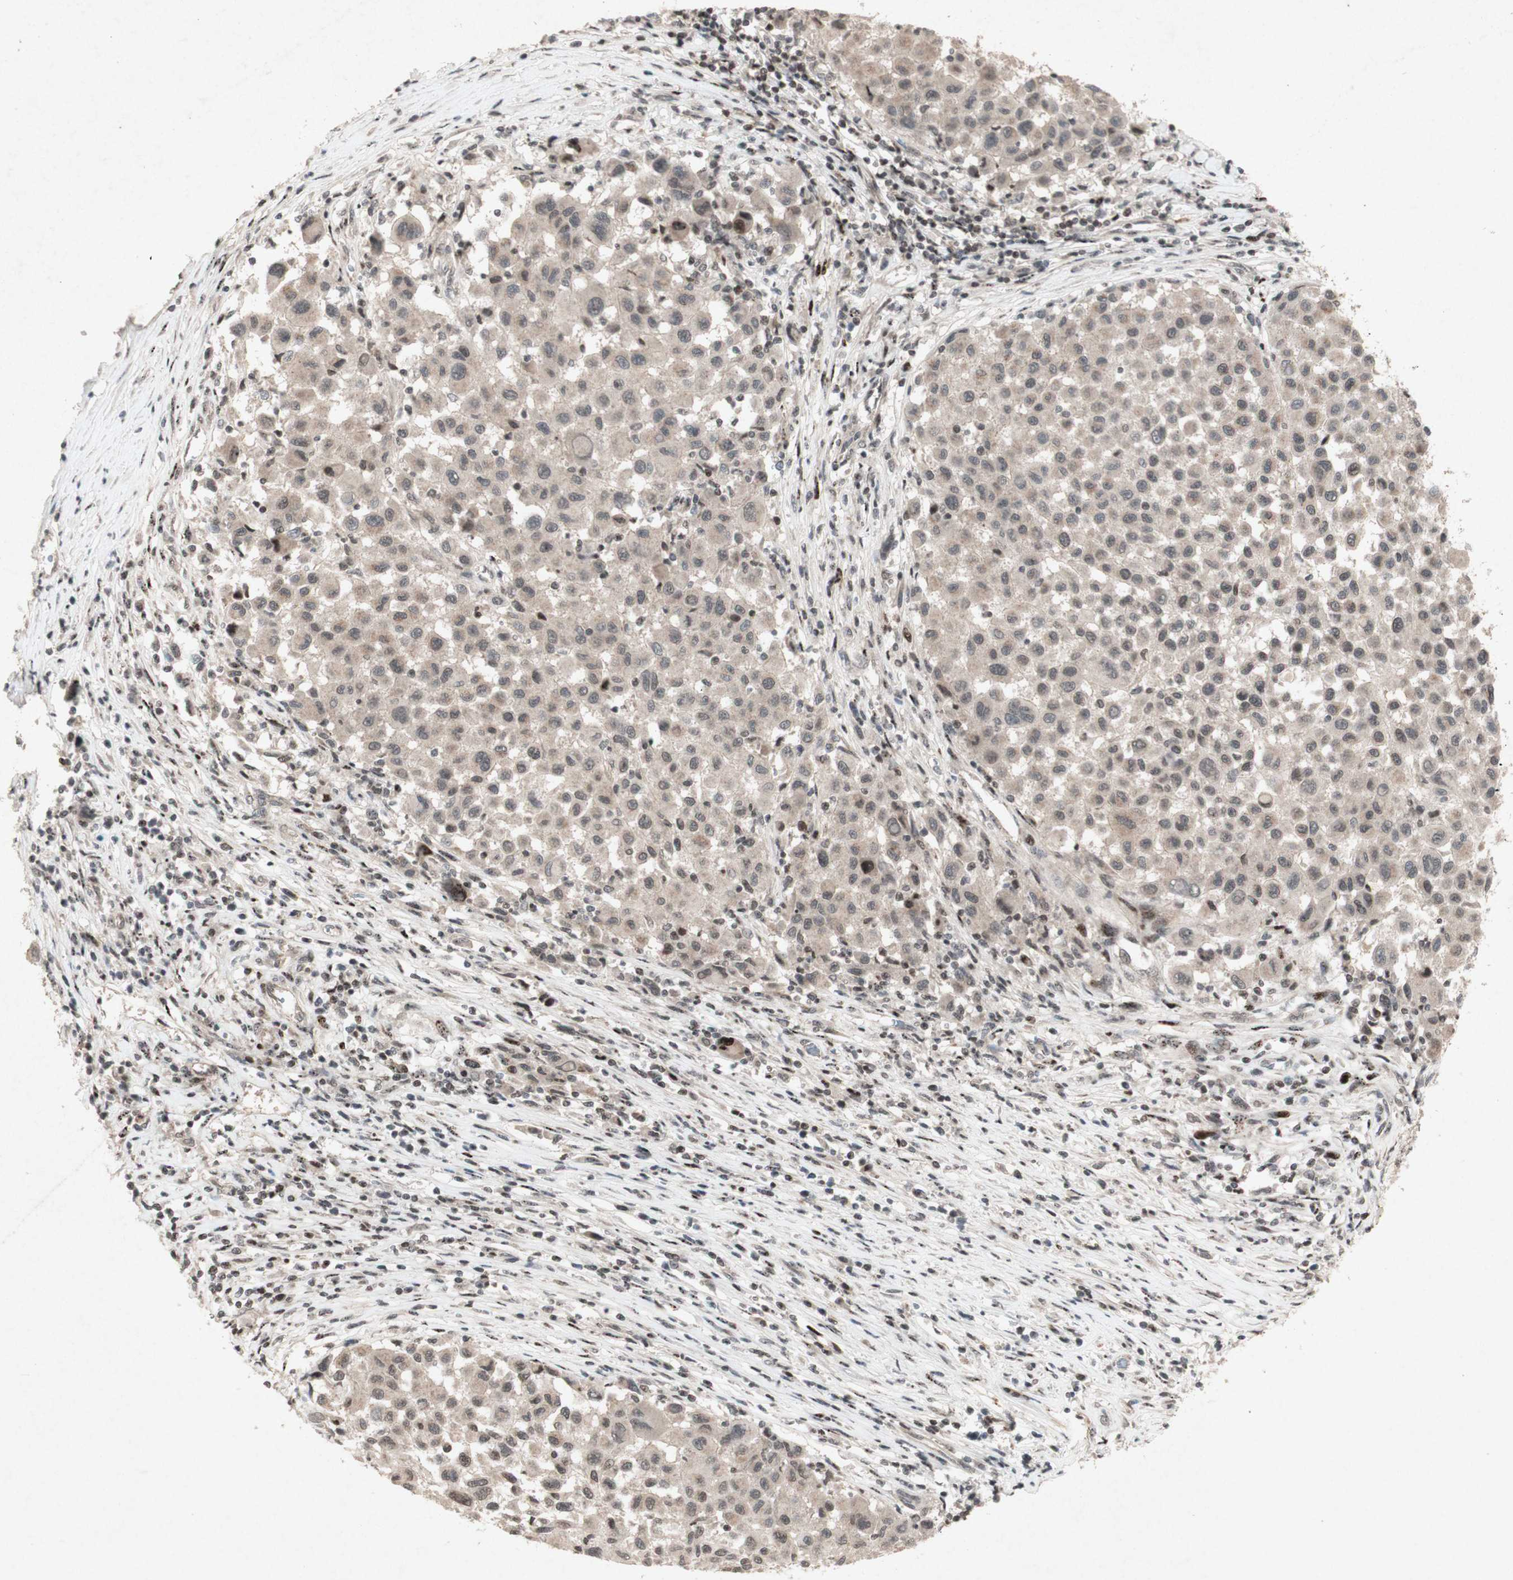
{"staining": {"intensity": "weak", "quantity": ">75%", "location": "cytoplasmic/membranous"}, "tissue": "melanoma", "cell_type": "Tumor cells", "image_type": "cancer", "snomed": [{"axis": "morphology", "description": "Malignant melanoma, Metastatic site"}, {"axis": "topography", "description": "Lymph node"}], "caption": "The photomicrograph shows staining of malignant melanoma (metastatic site), revealing weak cytoplasmic/membranous protein staining (brown color) within tumor cells.", "gene": "PLXNA1", "patient": {"sex": "male", "age": 61}}